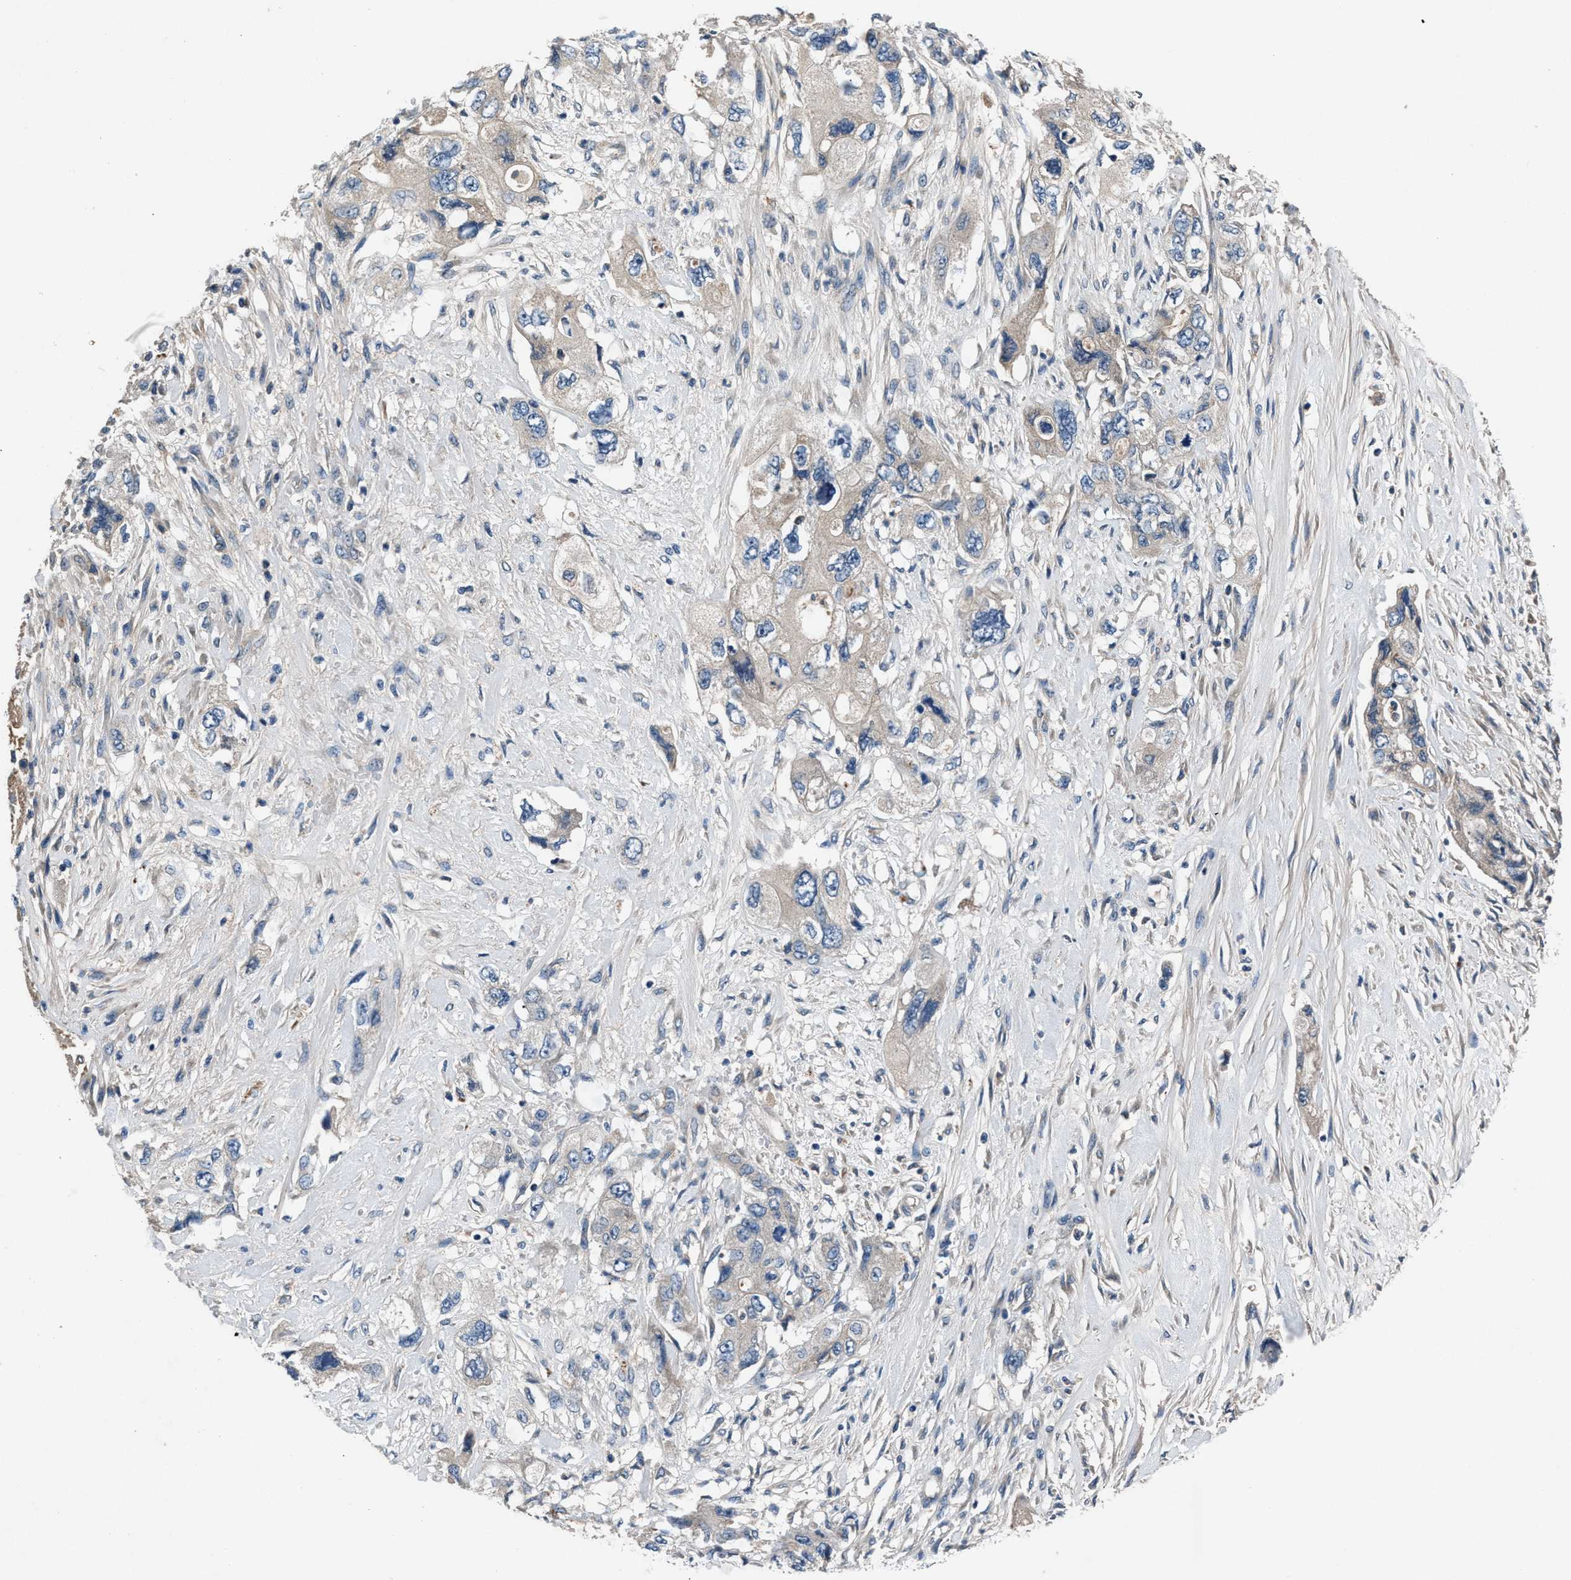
{"staining": {"intensity": "moderate", "quantity": "<25%", "location": "cytoplasmic/membranous"}, "tissue": "pancreatic cancer", "cell_type": "Tumor cells", "image_type": "cancer", "snomed": [{"axis": "morphology", "description": "Adenocarcinoma, NOS"}, {"axis": "topography", "description": "Pancreas"}], "caption": "IHC image of neoplastic tissue: pancreatic cancer stained using immunohistochemistry demonstrates low levels of moderate protein expression localized specifically in the cytoplasmic/membranous of tumor cells, appearing as a cytoplasmic/membranous brown color.", "gene": "PRXL2C", "patient": {"sex": "female", "age": 73}}